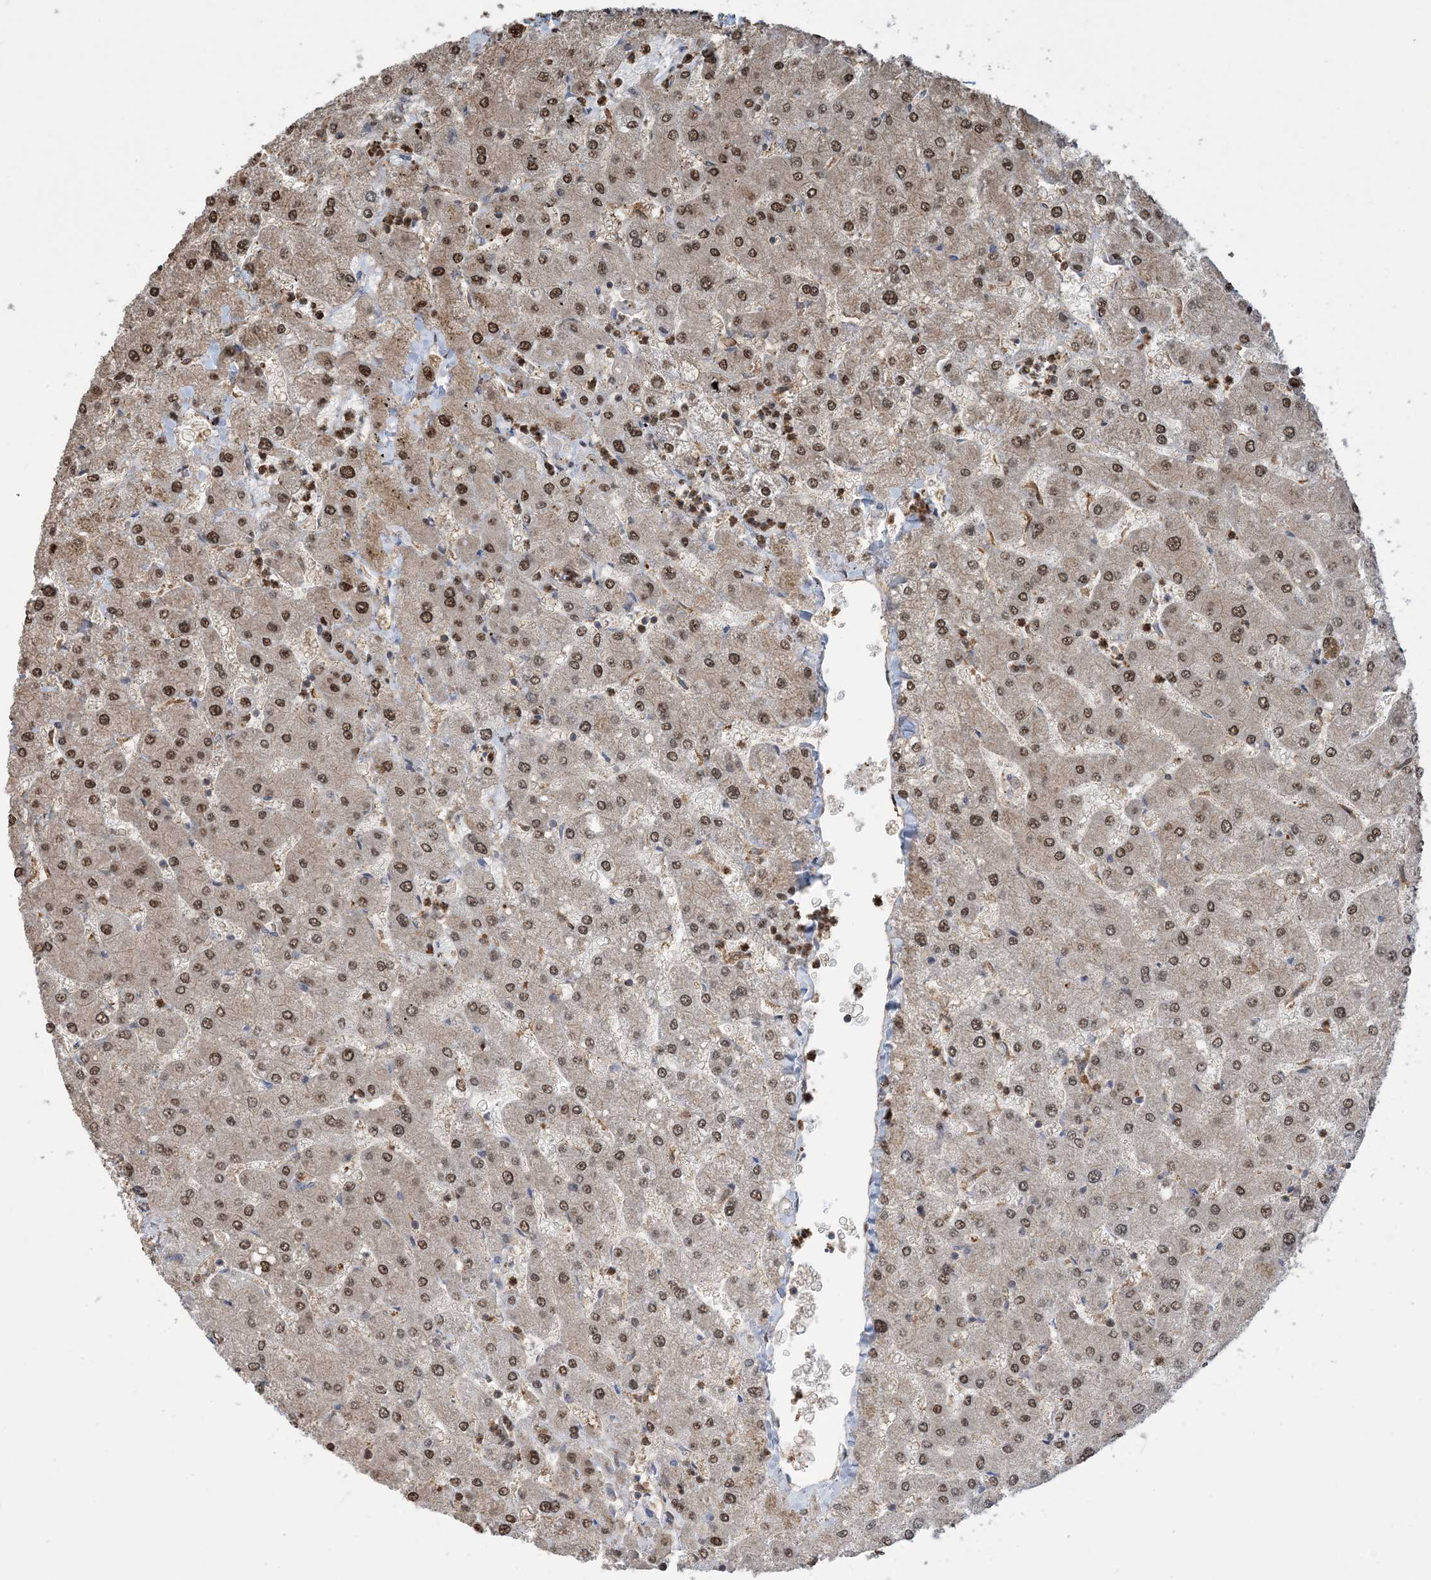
{"staining": {"intensity": "moderate", "quantity": ">75%", "location": "cytoplasmic/membranous,nuclear"}, "tissue": "liver", "cell_type": "Cholangiocytes", "image_type": "normal", "snomed": [{"axis": "morphology", "description": "Normal tissue, NOS"}, {"axis": "topography", "description": "Liver"}], "caption": "A medium amount of moderate cytoplasmic/membranous,nuclear staining is identified in about >75% of cholangiocytes in normal liver.", "gene": "HSPA1A", "patient": {"sex": "male", "age": 55}}